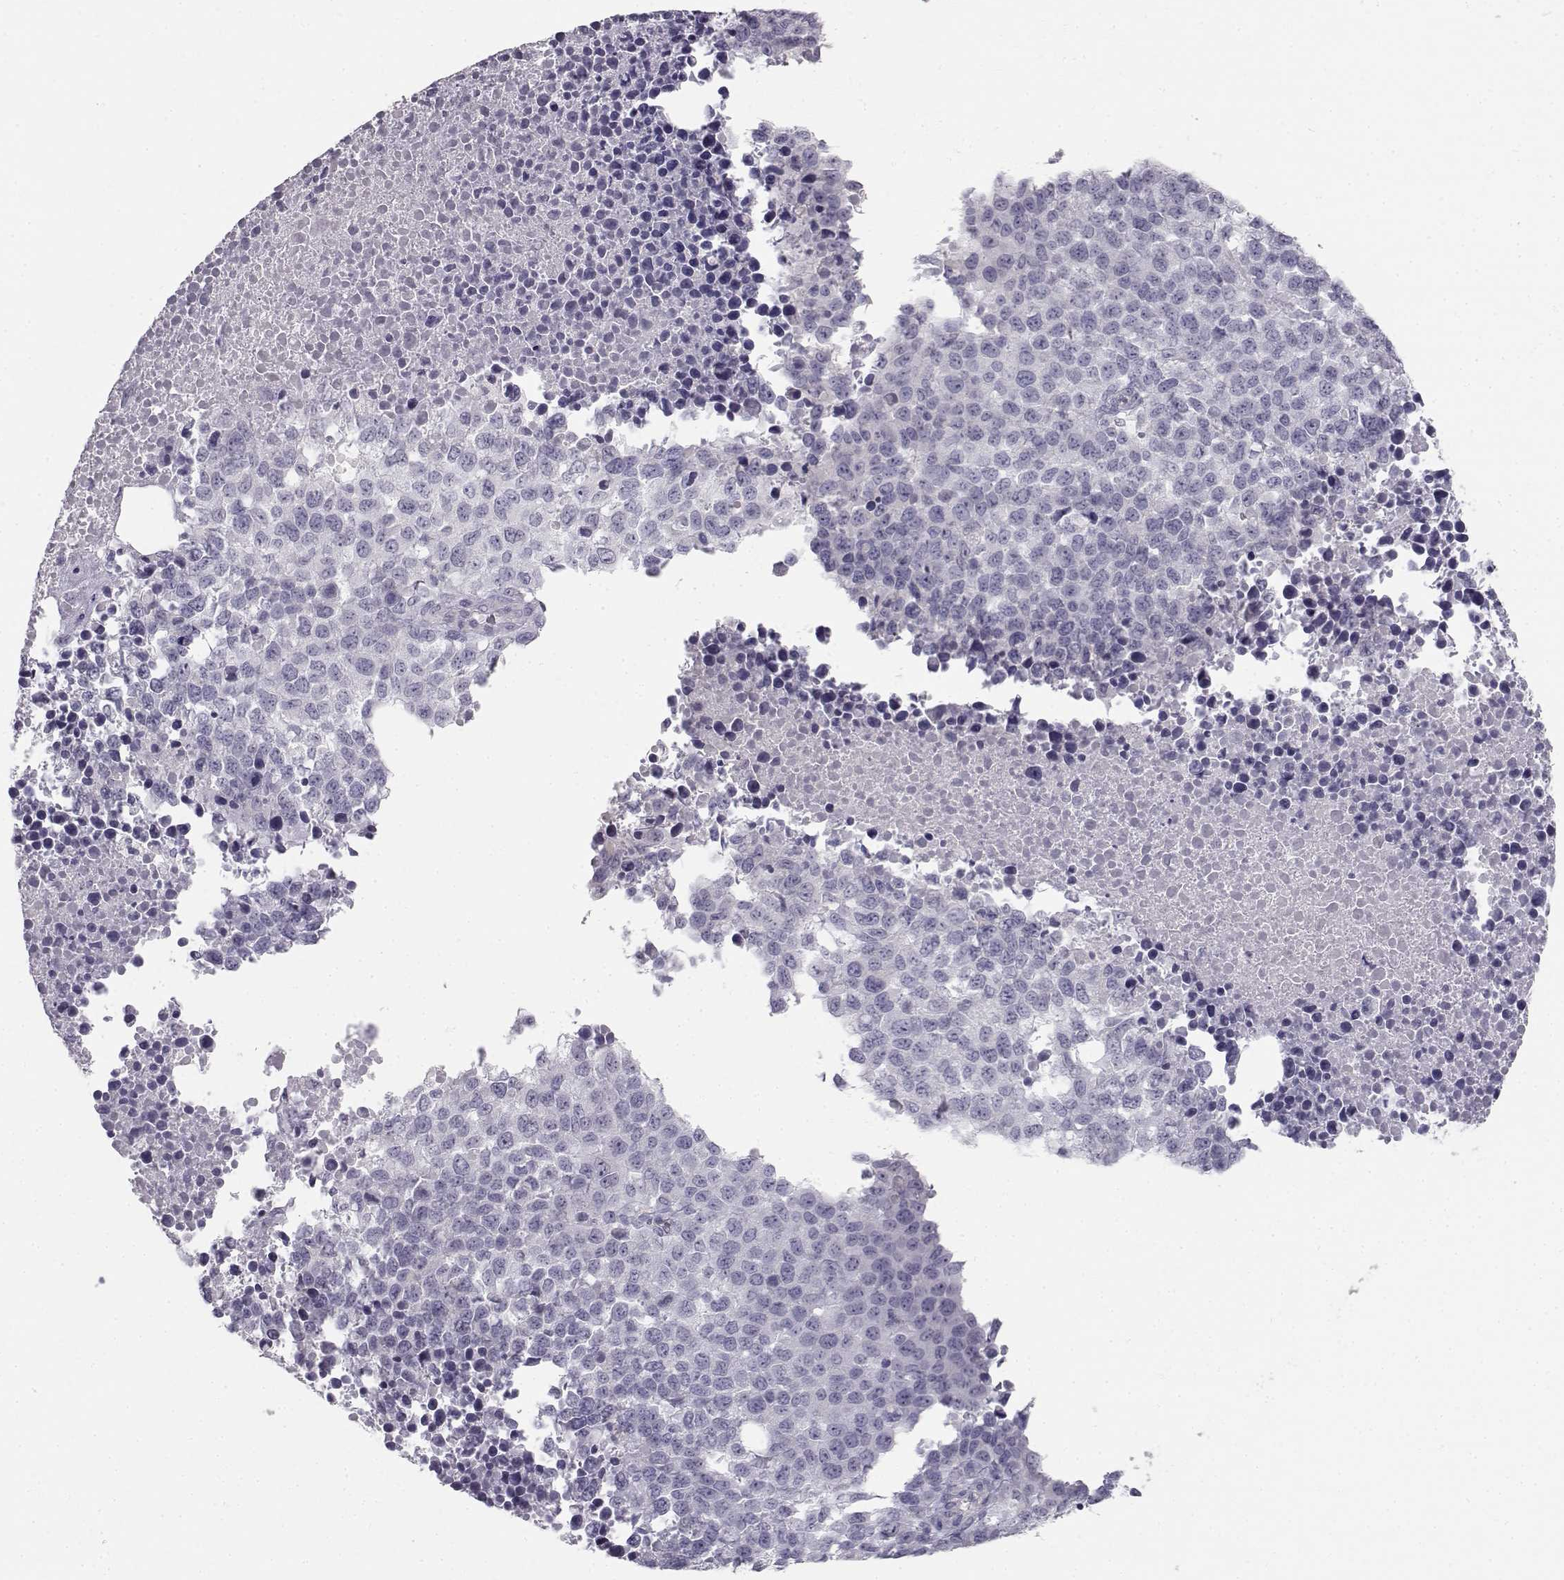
{"staining": {"intensity": "negative", "quantity": "none", "location": "none"}, "tissue": "melanoma", "cell_type": "Tumor cells", "image_type": "cancer", "snomed": [{"axis": "morphology", "description": "Malignant melanoma, Metastatic site"}, {"axis": "topography", "description": "Skin"}], "caption": "Immunohistochemical staining of melanoma displays no significant staining in tumor cells.", "gene": "MYCBPAP", "patient": {"sex": "male", "age": 84}}